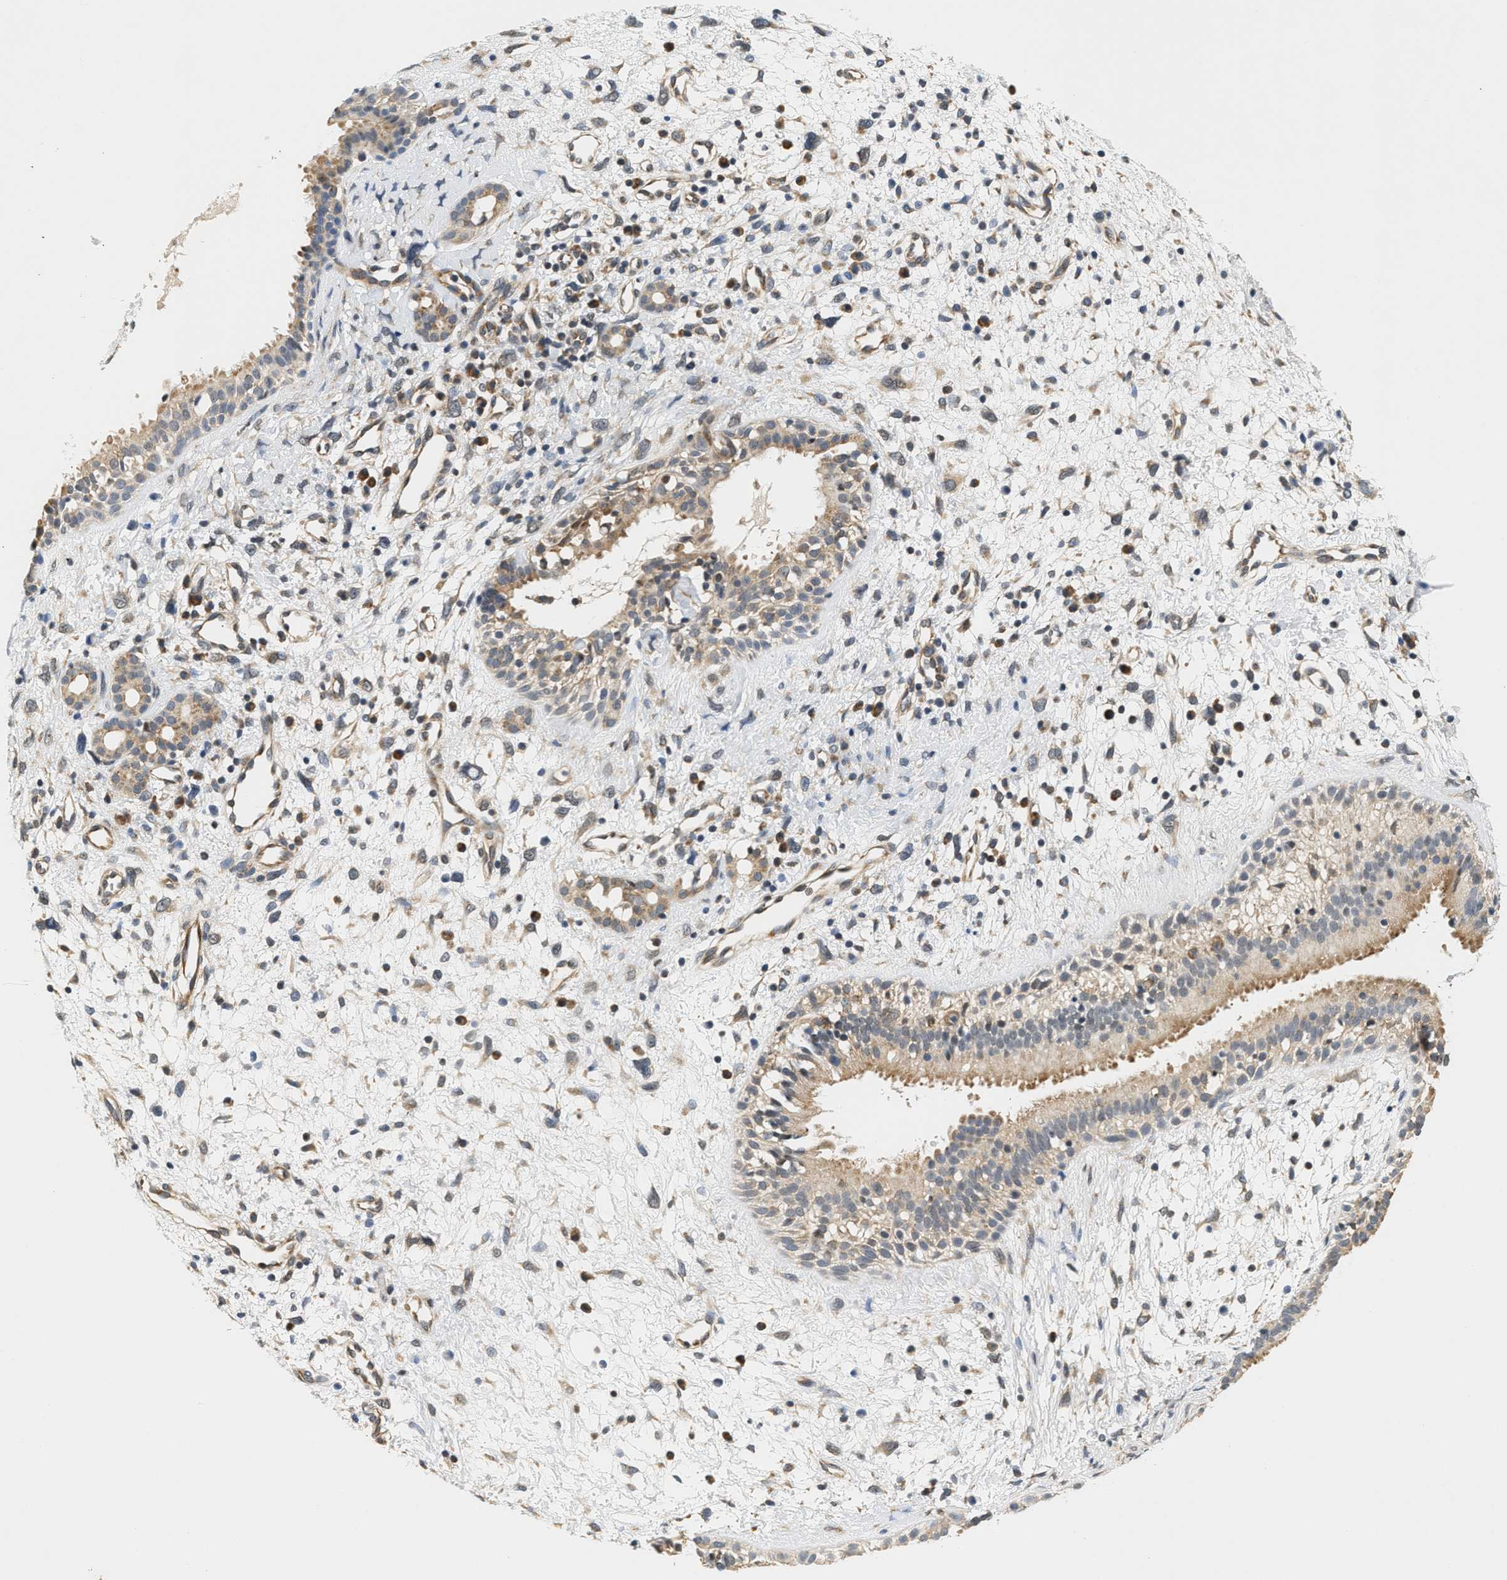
{"staining": {"intensity": "moderate", "quantity": ">75%", "location": "cytoplasmic/membranous"}, "tissue": "nasopharynx", "cell_type": "Respiratory epithelial cells", "image_type": "normal", "snomed": [{"axis": "morphology", "description": "Normal tissue, NOS"}, {"axis": "topography", "description": "Nasopharynx"}], "caption": "An image of nasopharynx stained for a protein shows moderate cytoplasmic/membranous brown staining in respiratory epithelial cells. The staining was performed using DAB to visualize the protein expression in brown, while the nuclei were stained in blue with hematoxylin (Magnification: 20x).", "gene": "GIGYF1", "patient": {"sex": "male", "age": 22}}